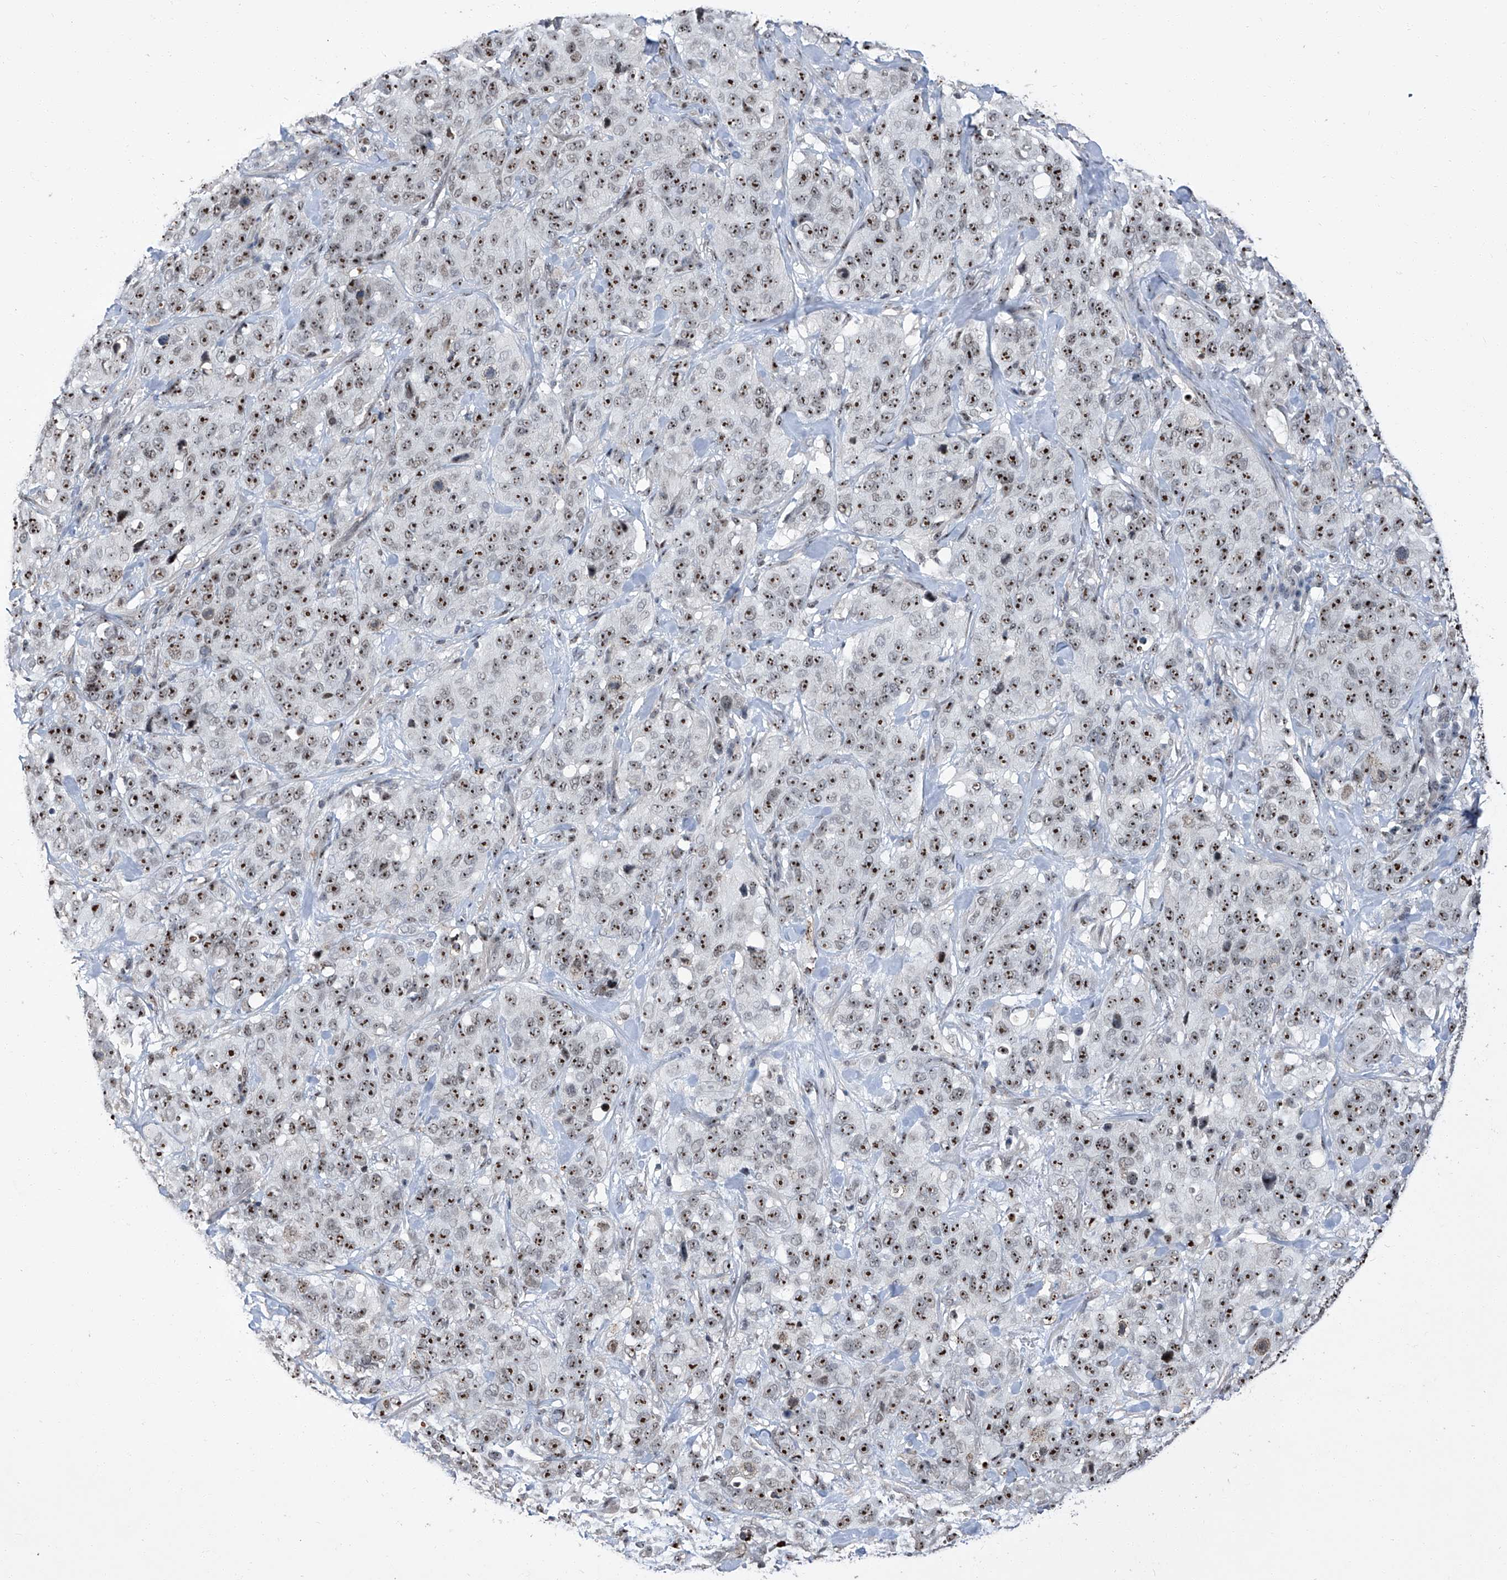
{"staining": {"intensity": "strong", "quantity": ">75%", "location": "nuclear"}, "tissue": "stomach cancer", "cell_type": "Tumor cells", "image_type": "cancer", "snomed": [{"axis": "morphology", "description": "Adenocarcinoma, NOS"}, {"axis": "topography", "description": "Stomach"}], "caption": "Immunohistochemical staining of human stomach adenocarcinoma demonstrates high levels of strong nuclear protein staining in approximately >75% of tumor cells. Nuclei are stained in blue.", "gene": "CMTR1", "patient": {"sex": "male", "age": 48}}